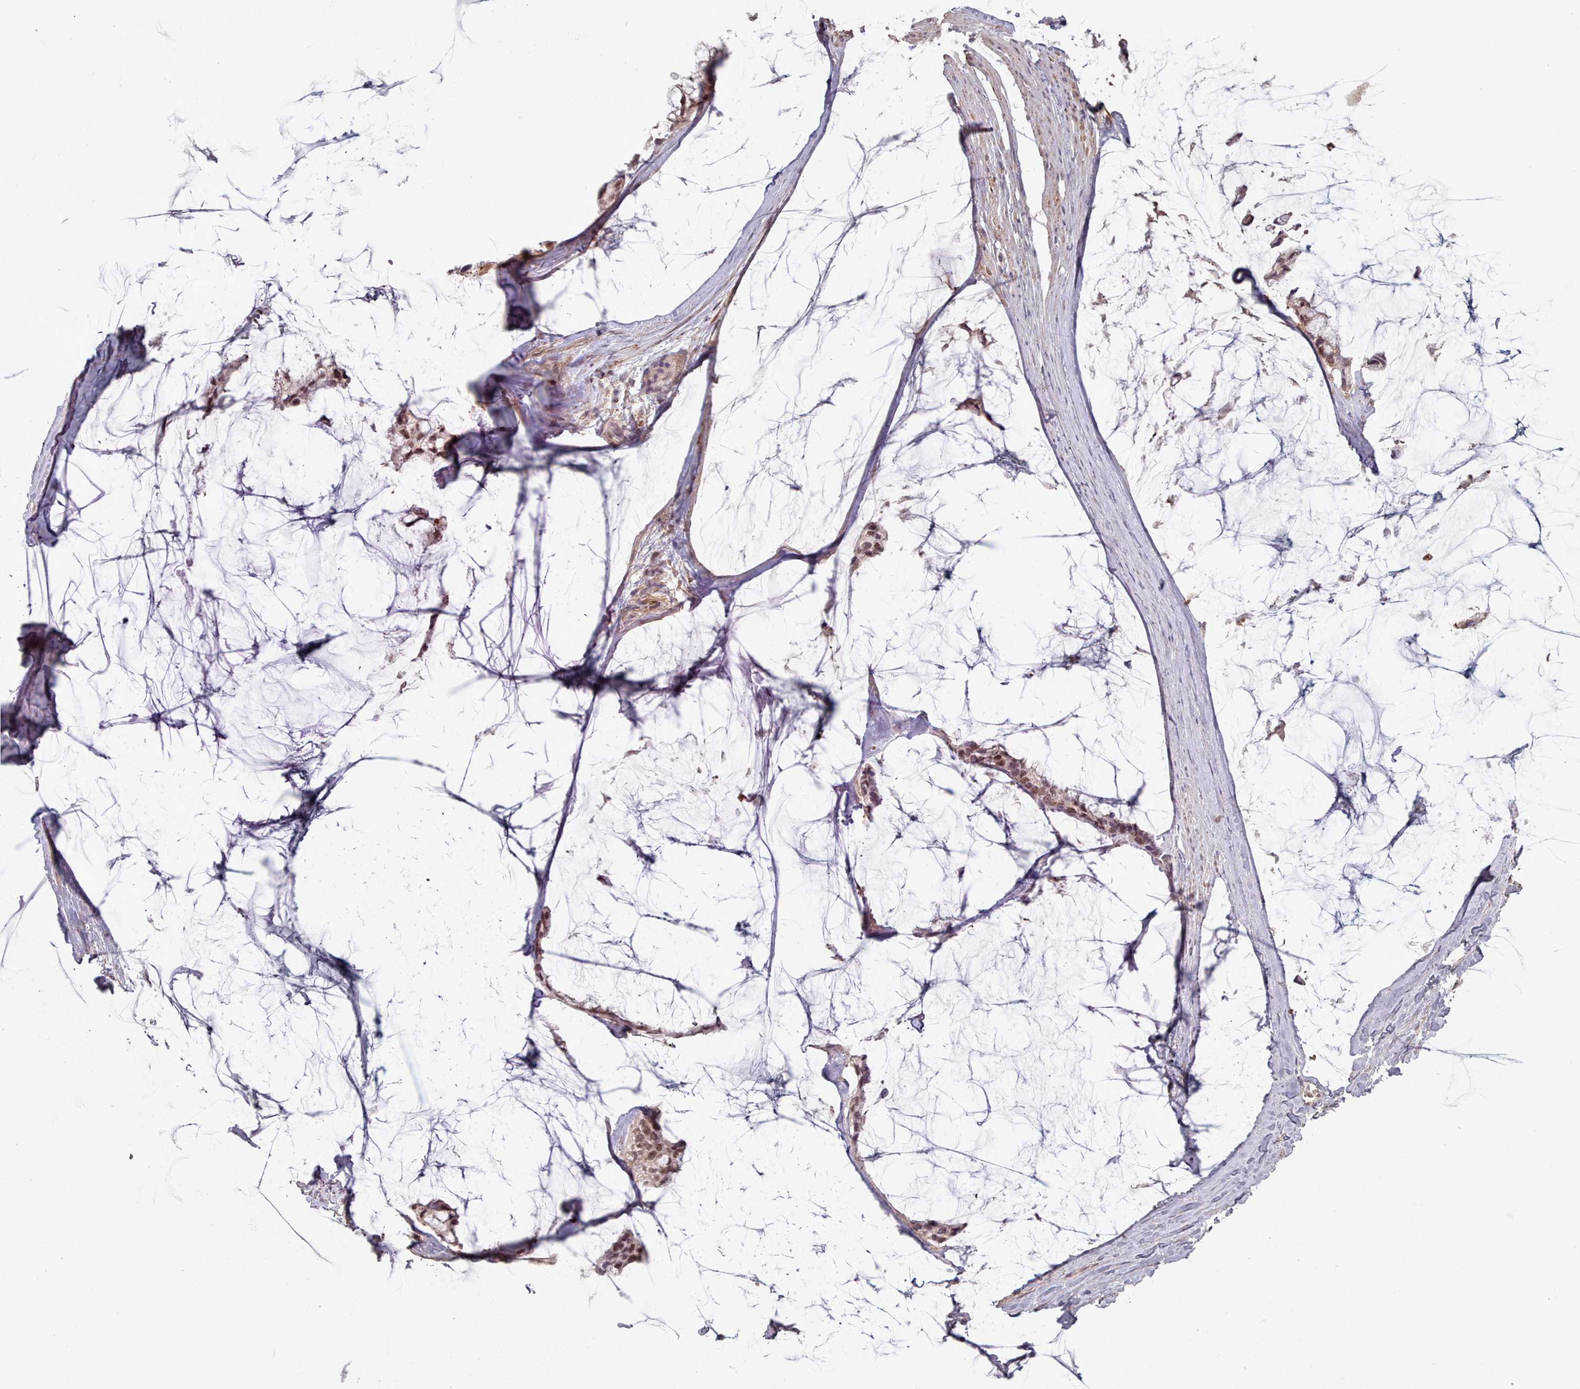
{"staining": {"intensity": "moderate", "quantity": ">75%", "location": "nuclear"}, "tissue": "ovarian cancer", "cell_type": "Tumor cells", "image_type": "cancer", "snomed": [{"axis": "morphology", "description": "Cystadenocarcinoma, mucinous, NOS"}, {"axis": "topography", "description": "Ovary"}], "caption": "An immunohistochemistry (IHC) photomicrograph of tumor tissue is shown. Protein staining in brown highlights moderate nuclear positivity in ovarian cancer (mucinous cystadenocarcinoma) within tumor cells.", "gene": "ERCC6L", "patient": {"sex": "female", "age": 39}}